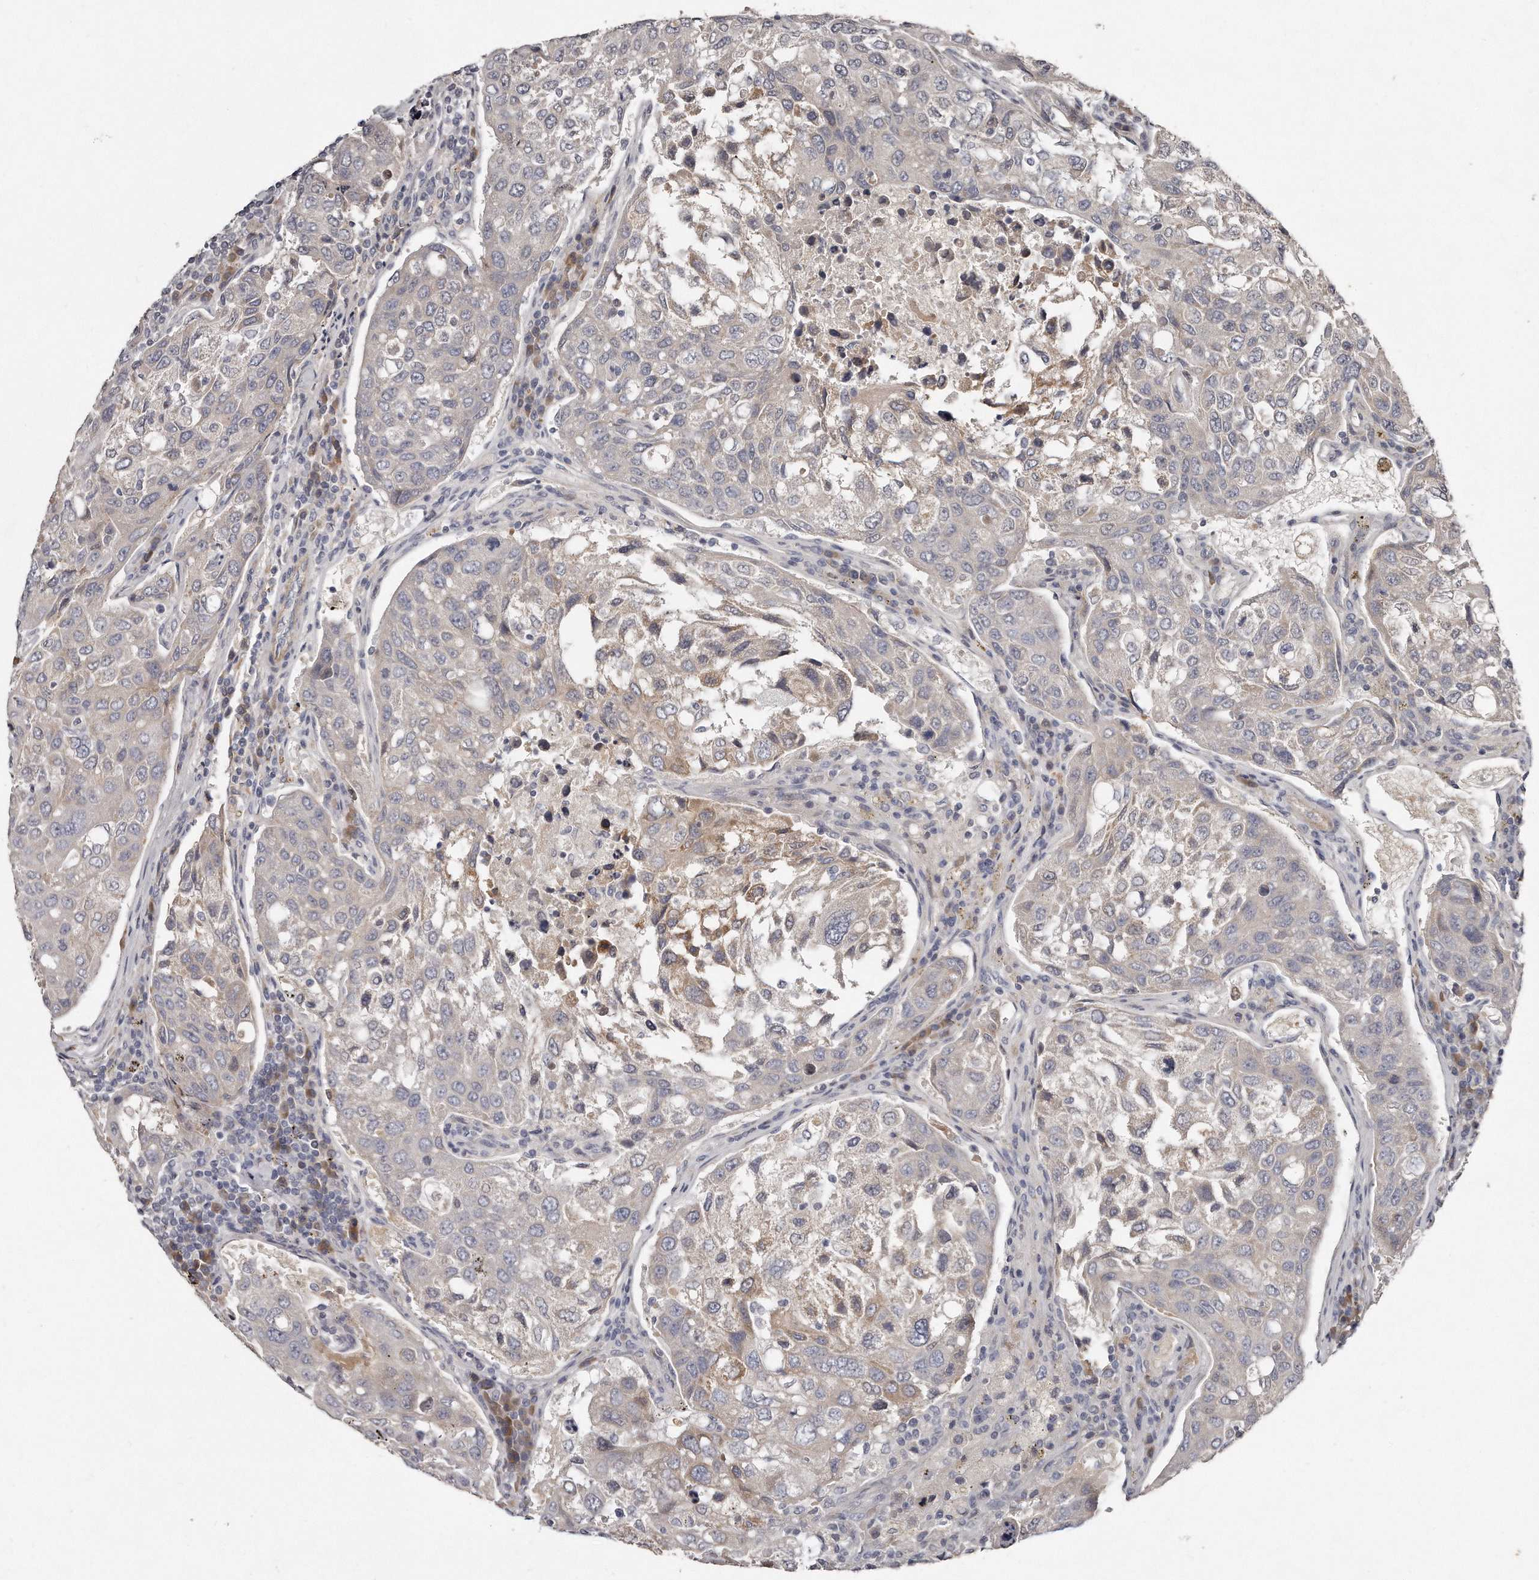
{"staining": {"intensity": "negative", "quantity": "none", "location": "none"}, "tissue": "urothelial cancer", "cell_type": "Tumor cells", "image_type": "cancer", "snomed": [{"axis": "morphology", "description": "Urothelial carcinoma, High grade"}, {"axis": "topography", "description": "Lymph node"}, {"axis": "topography", "description": "Urinary bladder"}], "caption": "Image shows no protein positivity in tumor cells of urothelial carcinoma (high-grade) tissue.", "gene": "TECR", "patient": {"sex": "male", "age": 51}}